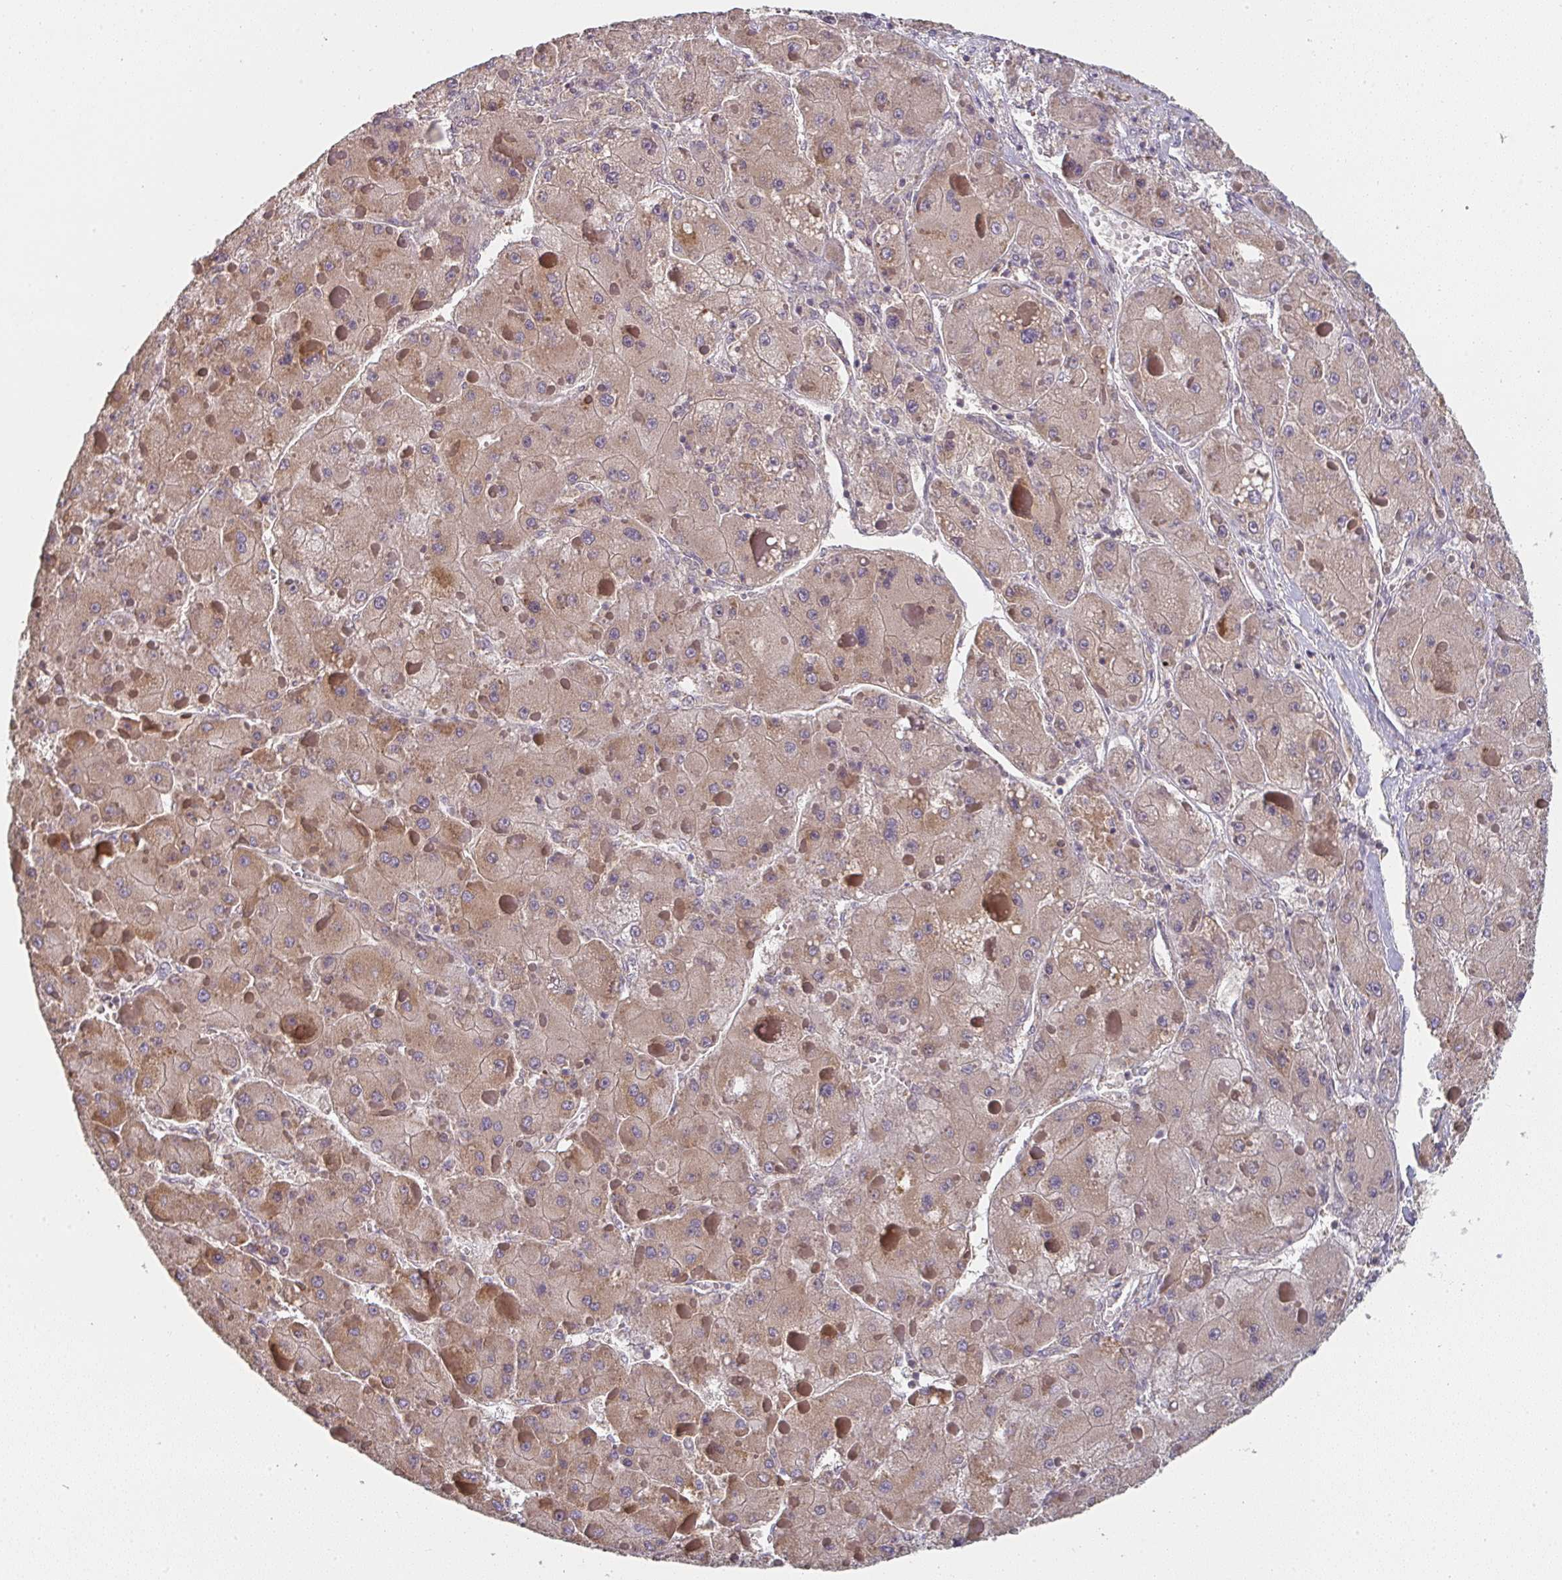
{"staining": {"intensity": "weak", "quantity": ">75%", "location": "cytoplasmic/membranous"}, "tissue": "liver cancer", "cell_type": "Tumor cells", "image_type": "cancer", "snomed": [{"axis": "morphology", "description": "Carcinoma, Hepatocellular, NOS"}, {"axis": "topography", "description": "Liver"}], "caption": "Immunohistochemistry (IHC) staining of liver cancer, which reveals low levels of weak cytoplasmic/membranous positivity in approximately >75% of tumor cells indicating weak cytoplasmic/membranous protein staining. The staining was performed using DAB (3,3'-diaminobenzidine) (brown) for protein detection and nuclei were counterstained in hematoxylin (blue).", "gene": "RANGRF", "patient": {"sex": "female", "age": 73}}